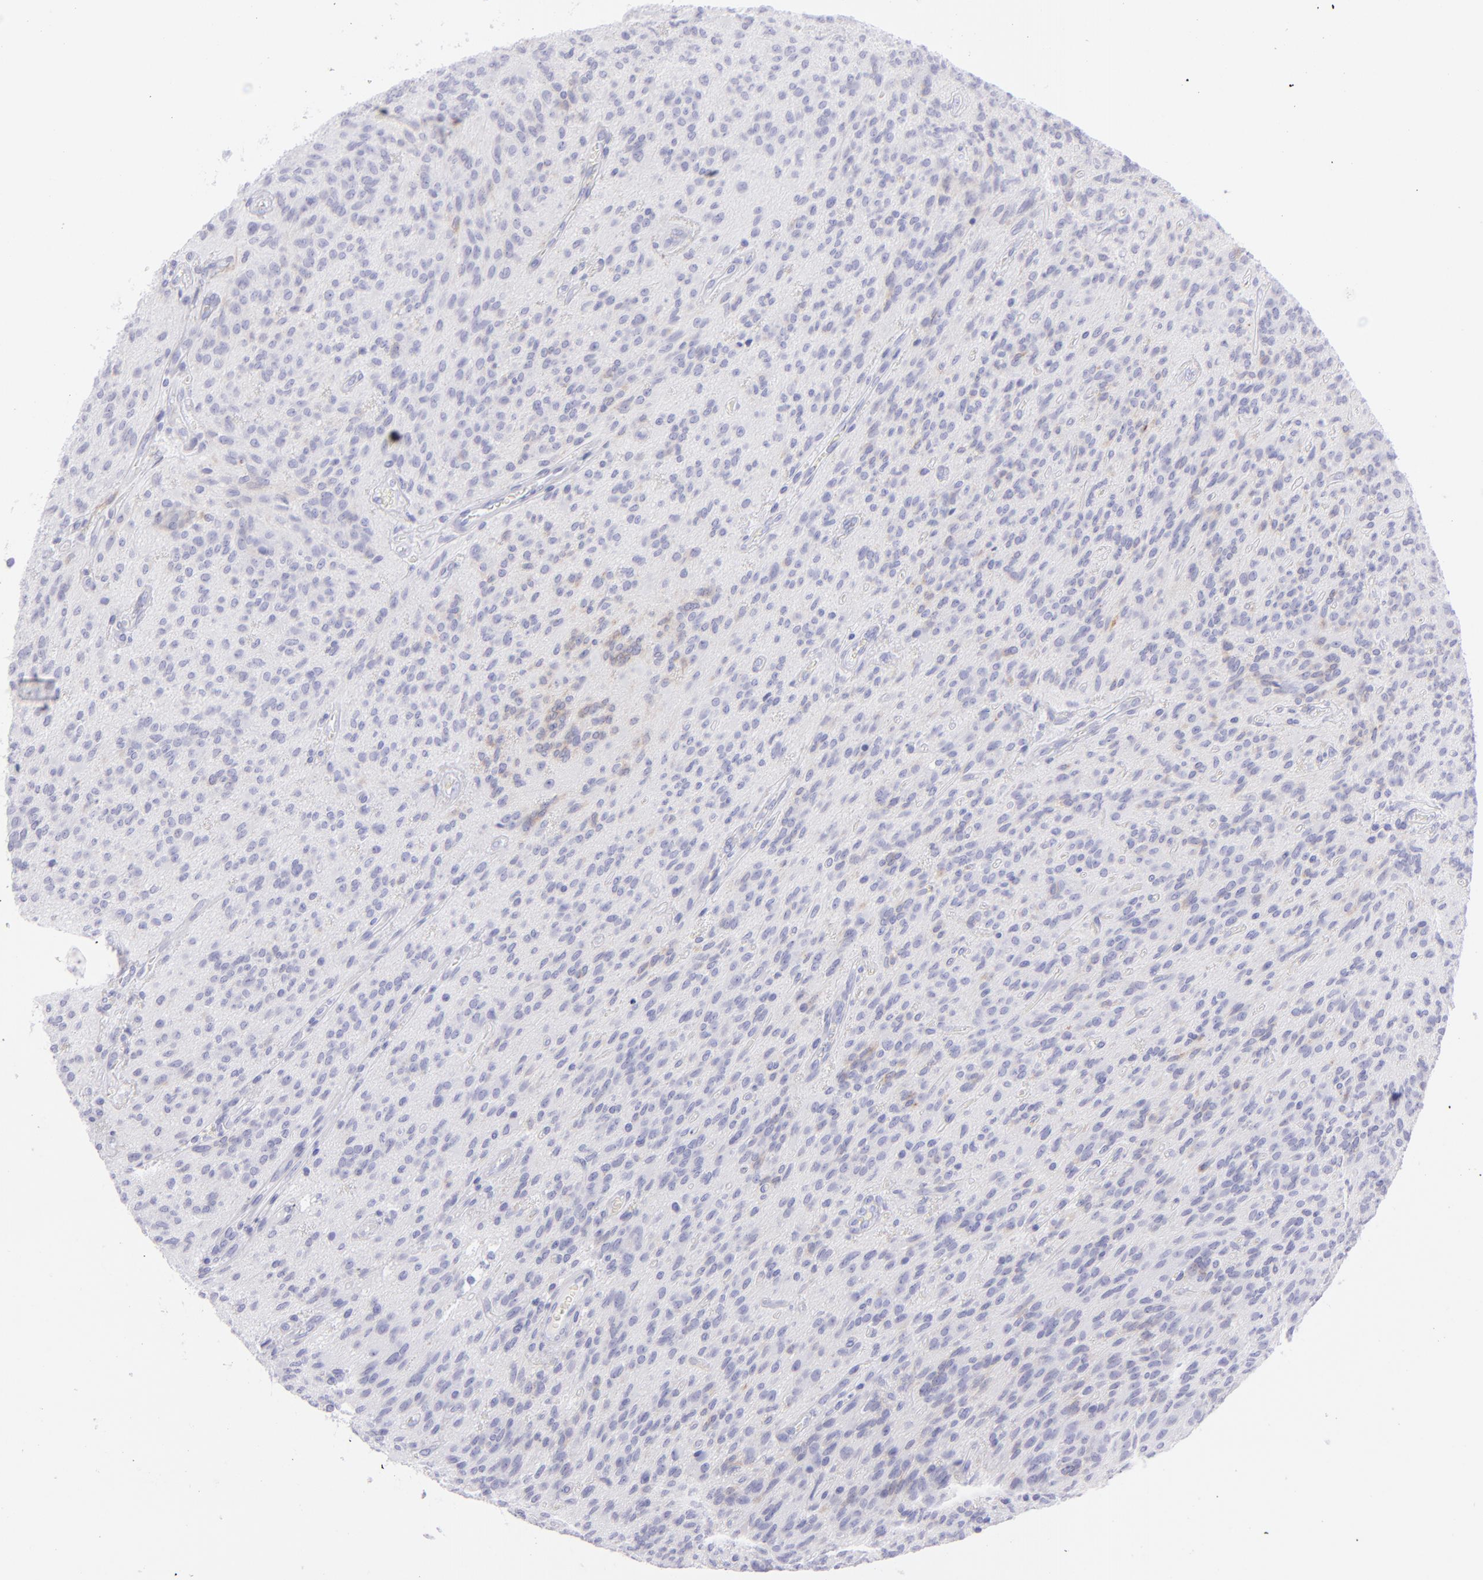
{"staining": {"intensity": "weak", "quantity": "25%-75%", "location": "cytoplasmic/membranous"}, "tissue": "glioma", "cell_type": "Tumor cells", "image_type": "cancer", "snomed": [{"axis": "morphology", "description": "Glioma, malignant, Low grade"}, {"axis": "topography", "description": "Brain"}], "caption": "Protein staining of malignant glioma (low-grade) tissue reveals weak cytoplasmic/membranous positivity in approximately 25%-75% of tumor cells. (IHC, brightfield microscopy, high magnification).", "gene": "CD72", "patient": {"sex": "female", "age": 15}}